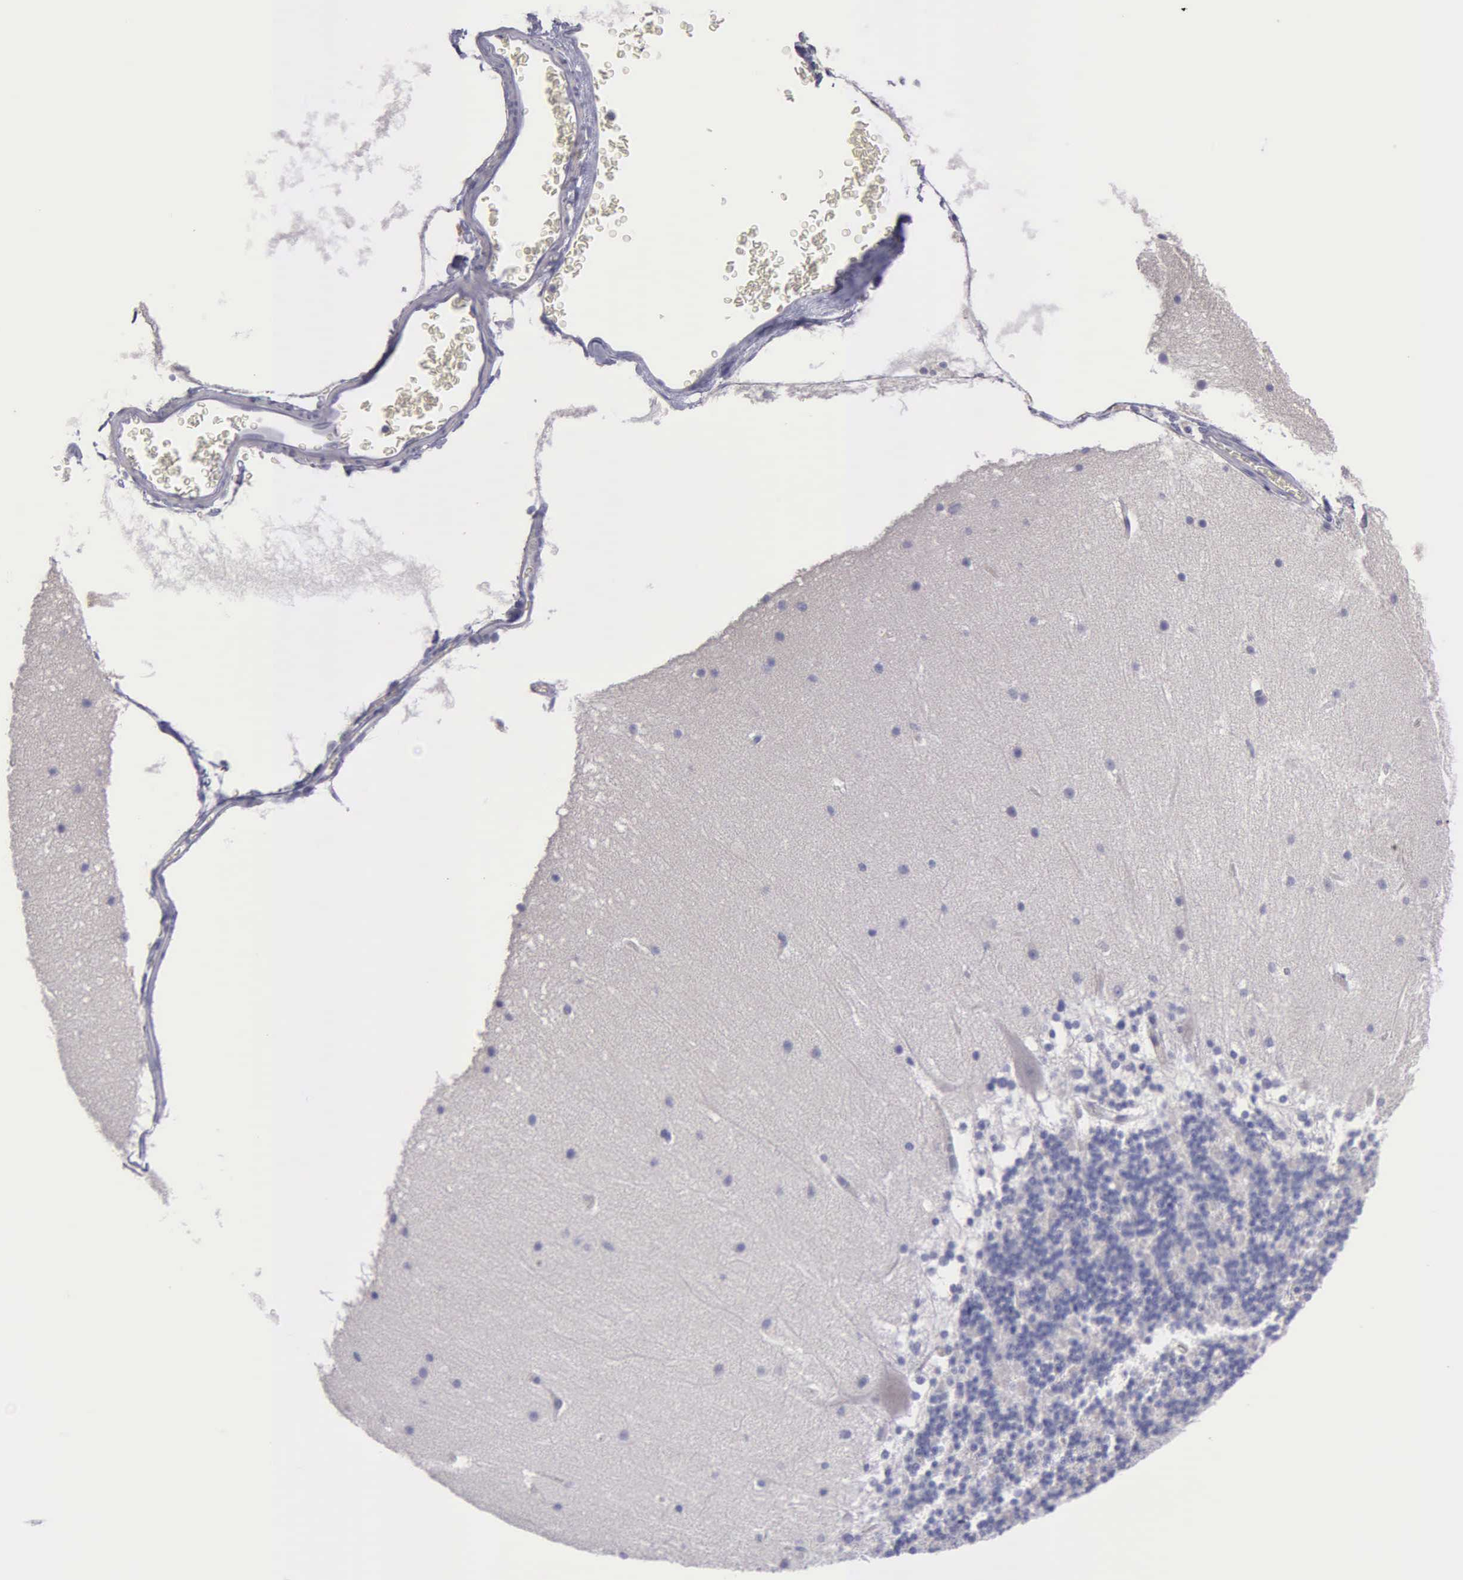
{"staining": {"intensity": "negative", "quantity": "none", "location": "none"}, "tissue": "cerebellum", "cell_type": "Cells in granular layer", "image_type": "normal", "snomed": [{"axis": "morphology", "description": "Normal tissue, NOS"}, {"axis": "topography", "description": "Cerebellum"}], "caption": "Immunohistochemistry histopathology image of benign cerebellum: cerebellum stained with DAB (3,3'-diaminobenzidine) exhibits no significant protein staining in cells in granular layer. (Stains: DAB (3,3'-diaminobenzidine) immunohistochemistry with hematoxylin counter stain, Microscopy: brightfield microscopy at high magnification).", "gene": "TYRP1", "patient": {"sex": "female", "age": 19}}